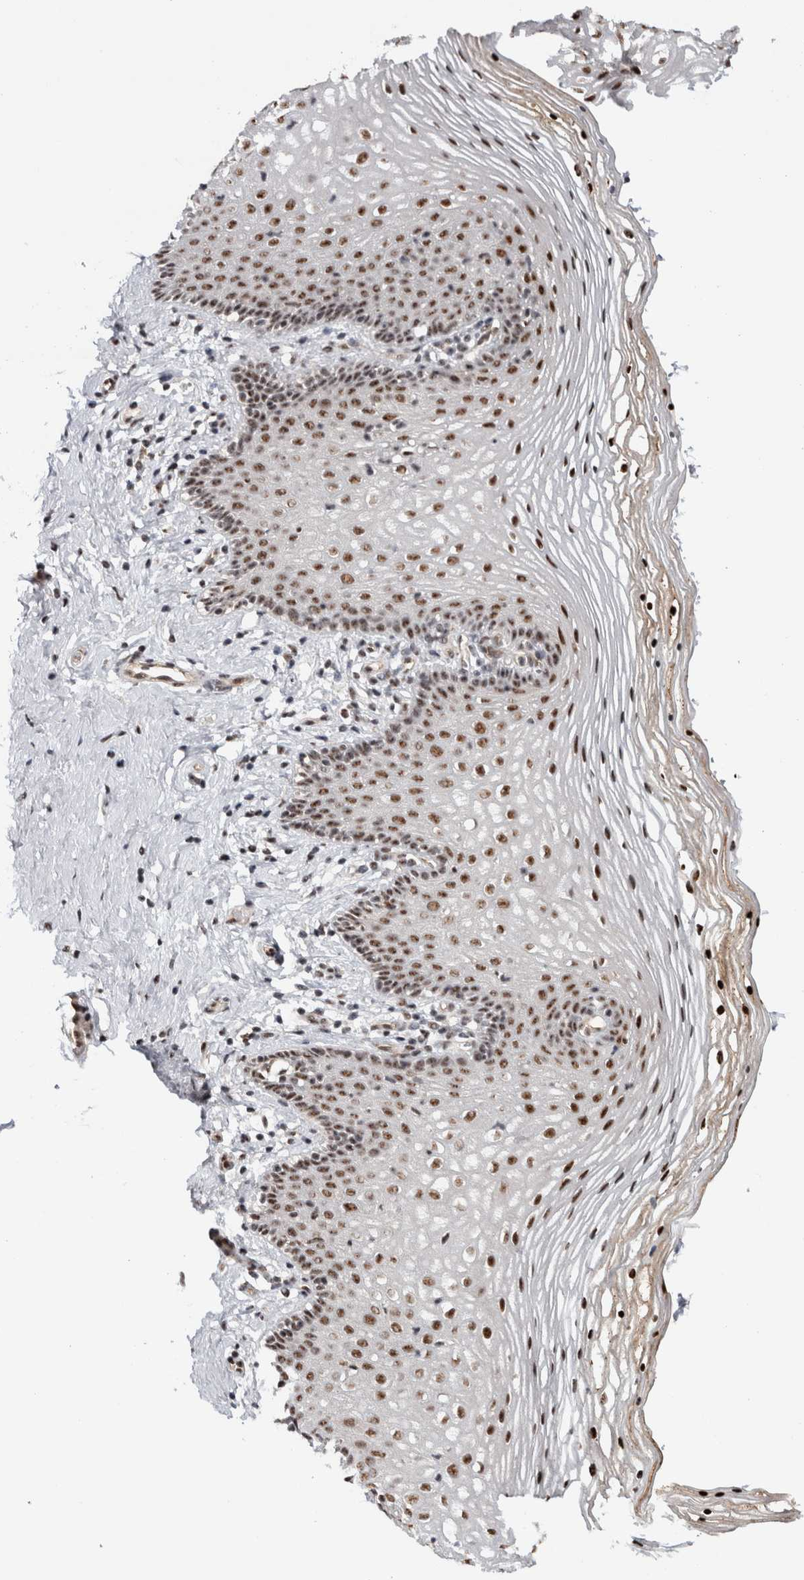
{"staining": {"intensity": "strong", "quantity": ">75%", "location": "nuclear"}, "tissue": "vagina", "cell_type": "Squamous epithelial cells", "image_type": "normal", "snomed": [{"axis": "morphology", "description": "Normal tissue, NOS"}, {"axis": "topography", "description": "Vagina"}], "caption": "A brown stain shows strong nuclear expression of a protein in squamous epithelial cells of benign vagina. The staining is performed using DAB (3,3'-diaminobenzidine) brown chromogen to label protein expression. The nuclei are counter-stained blue using hematoxylin.", "gene": "MKNK1", "patient": {"sex": "female", "age": 32}}